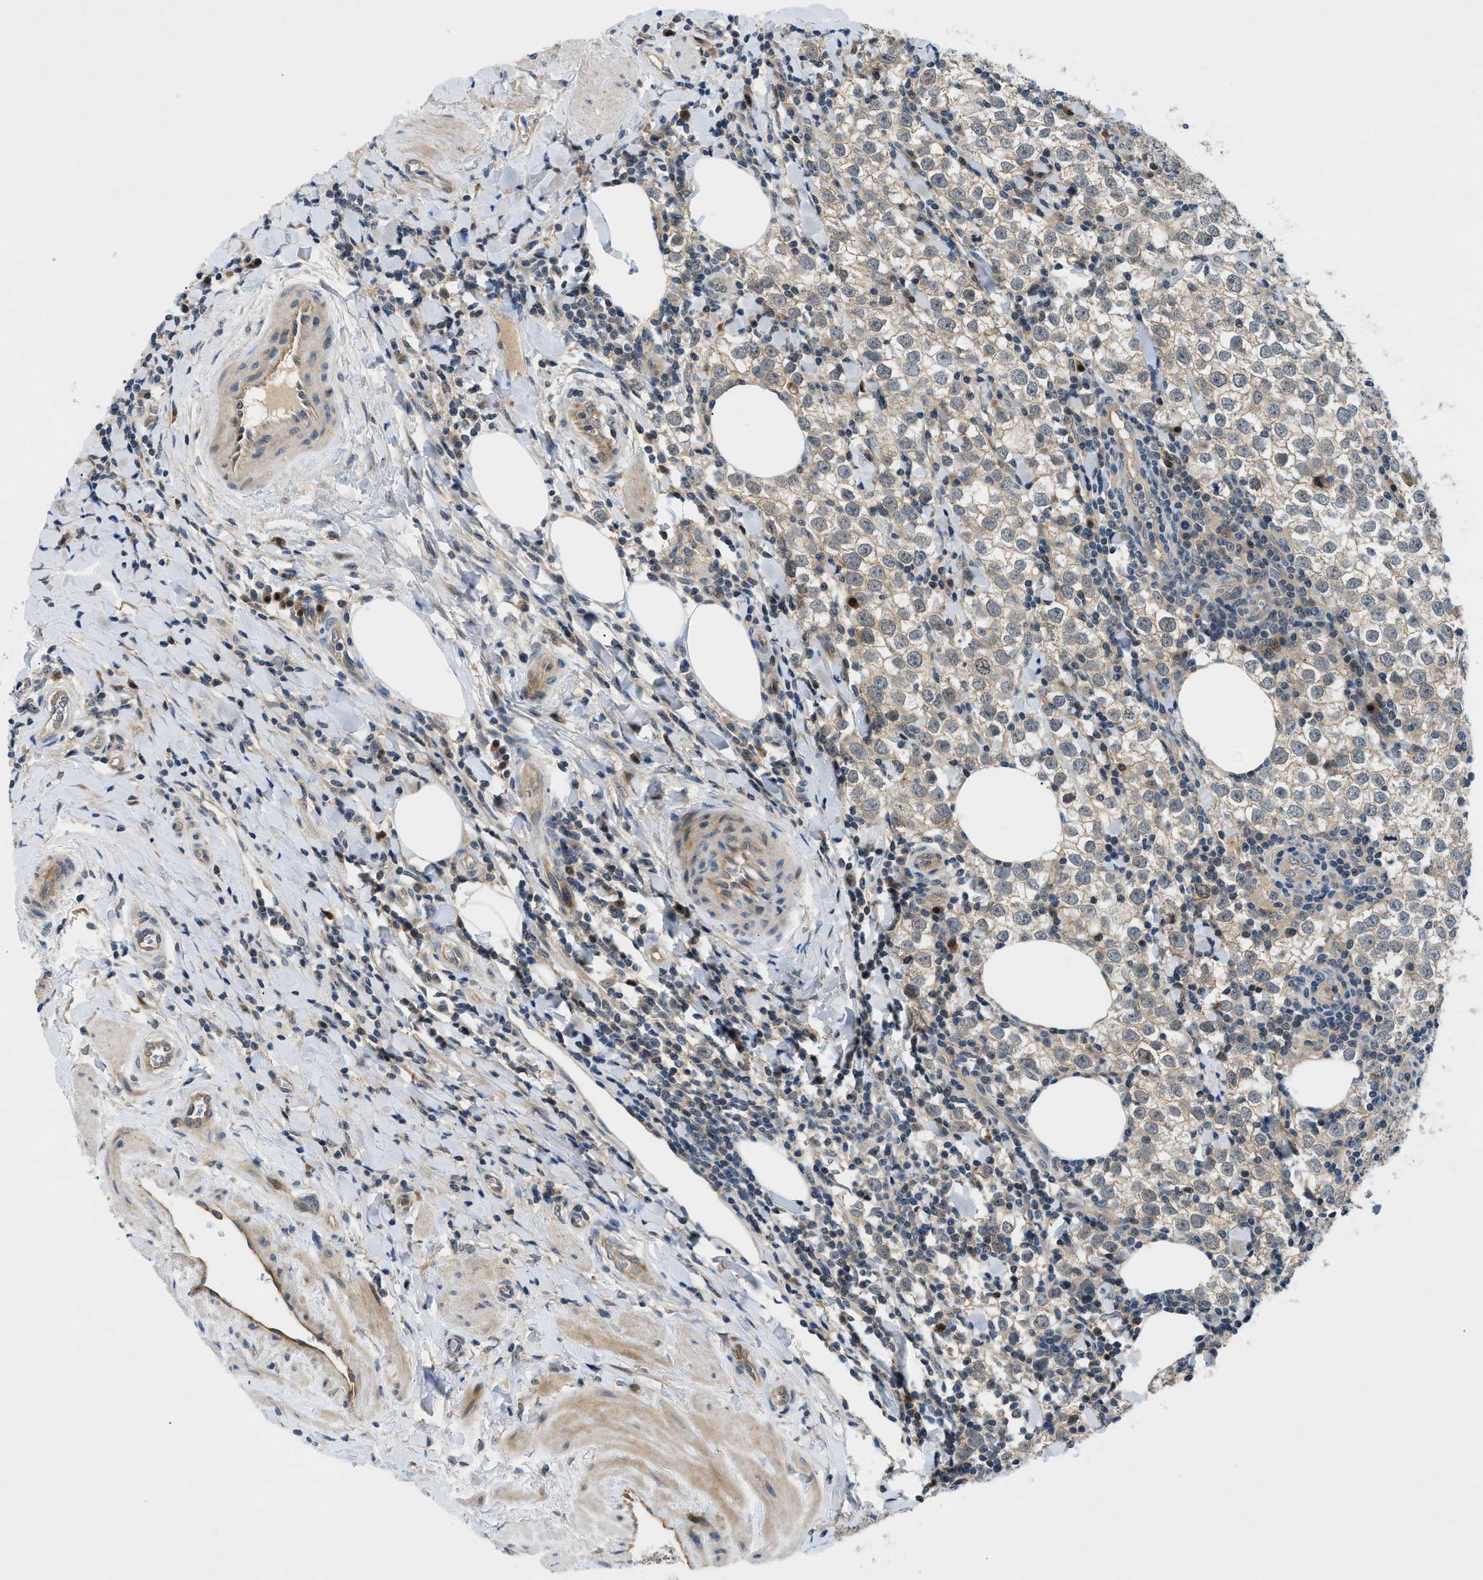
{"staining": {"intensity": "weak", "quantity": ">75%", "location": "cytoplasmic/membranous"}, "tissue": "testis cancer", "cell_type": "Tumor cells", "image_type": "cancer", "snomed": [{"axis": "morphology", "description": "Seminoma, NOS"}, {"axis": "morphology", "description": "Carcinoma, Embryonal, NOS"}, {"axis": "topography", "description": "Testis"}], "caption": "The immunohistochemical stain labels weak cytoplasmic/membranous expression in tumor cells of embryonal carcinoma (testis) tissue. Nuclei are stained in blue.", "gene": "TRAK2", "patient": {"sex": "male", "age": 36}}